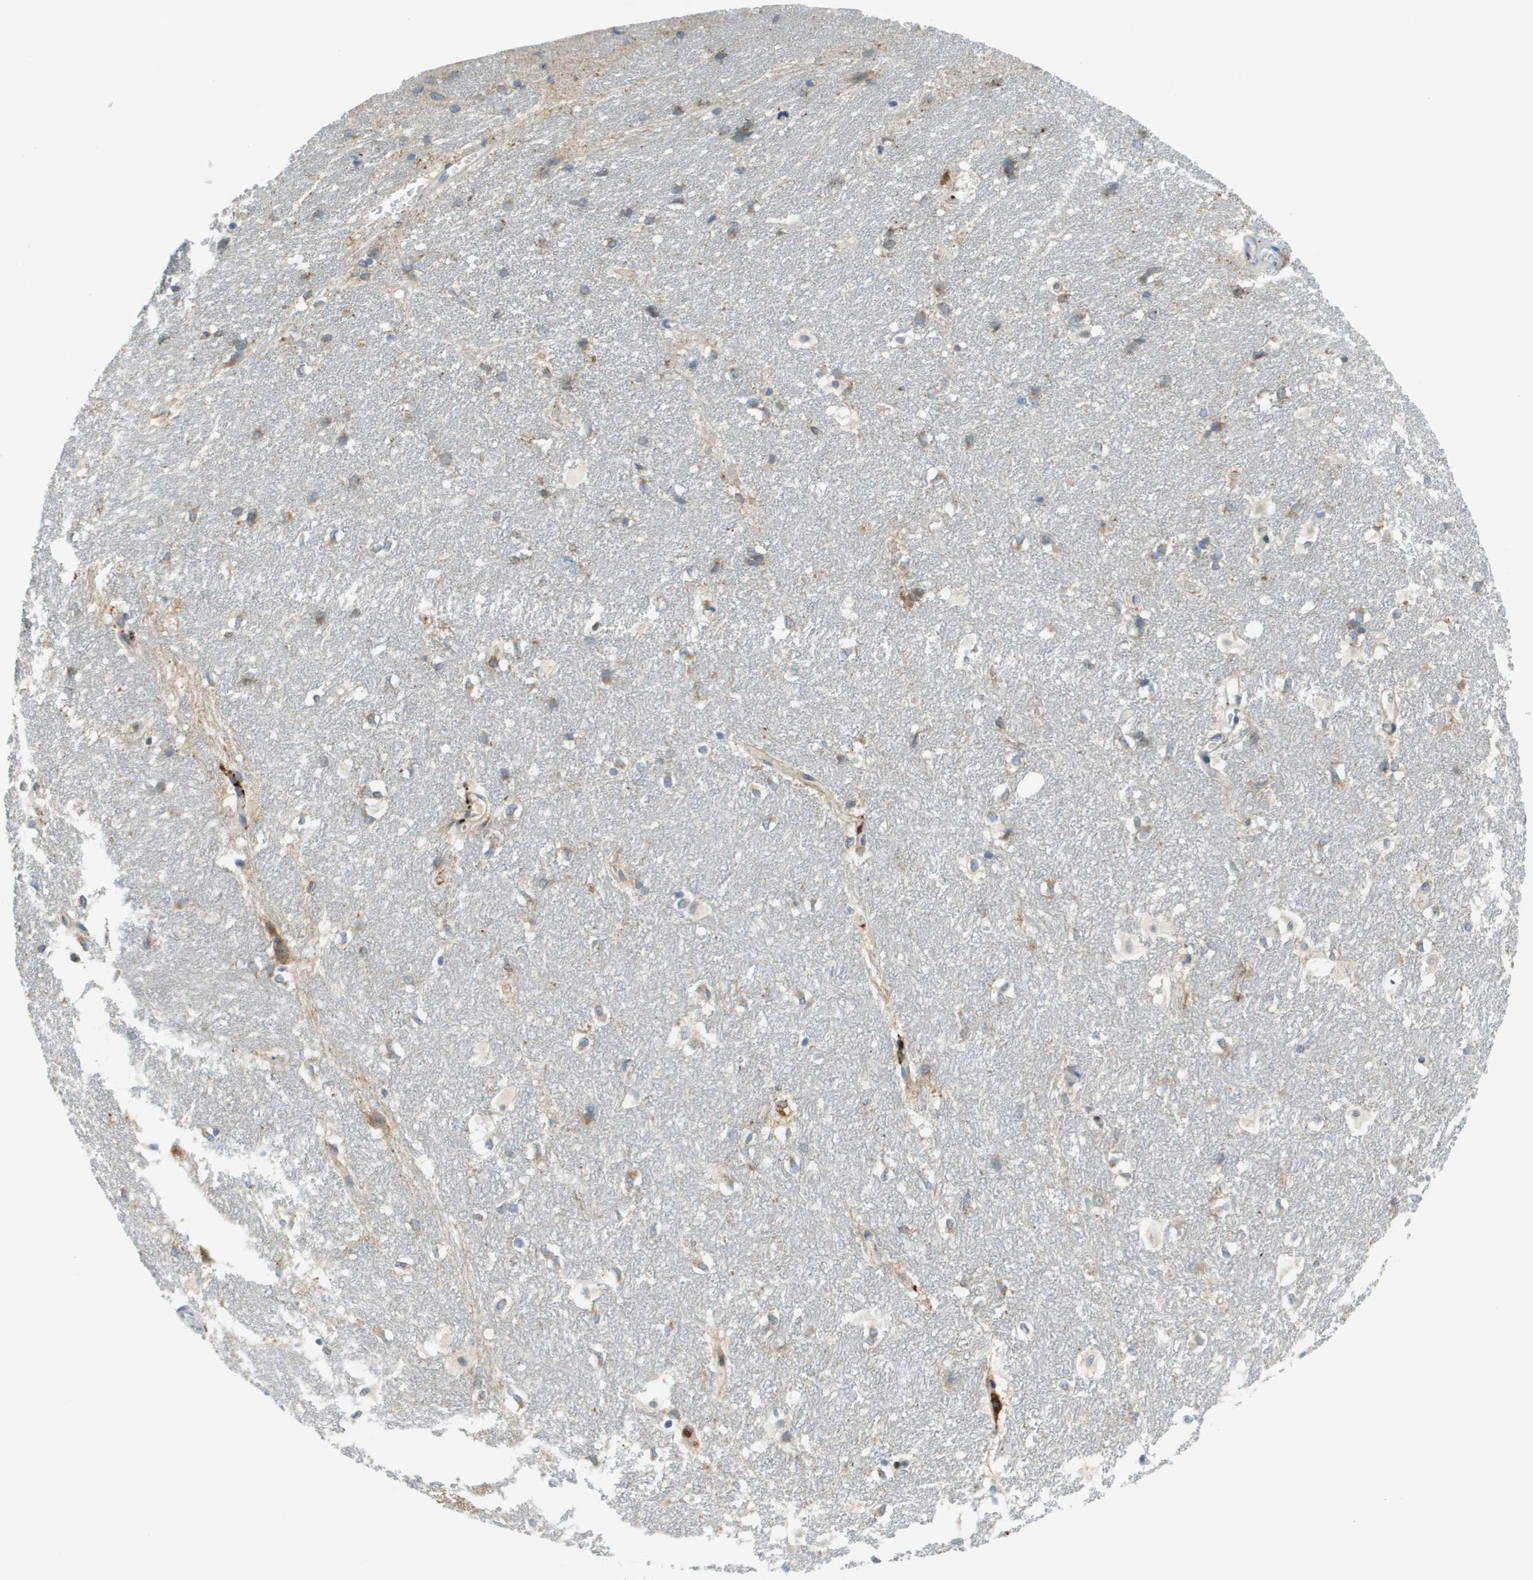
{"staining": {"intensity": "moderate", "quantity": "<25%", "location": "cytoplasmic/membranous"}, "tissue": "hippocampus", "cell_type": "Glial cells", "image_type": "normal", "snomed": [{"axis": "morphology", "description": "Normal tissue, NOS"}, {"axis": "topography", "description": "Hippocampus"}], "caption": "Immunohistochemical staining of unremarkable human hippocampus exhibits <25% levels of moderate cytoplasmic/membranous protein expression in approximately <25% of glial cells.", "gene": "PLBD2", "patient": {"sex": "female", "age": 19}}